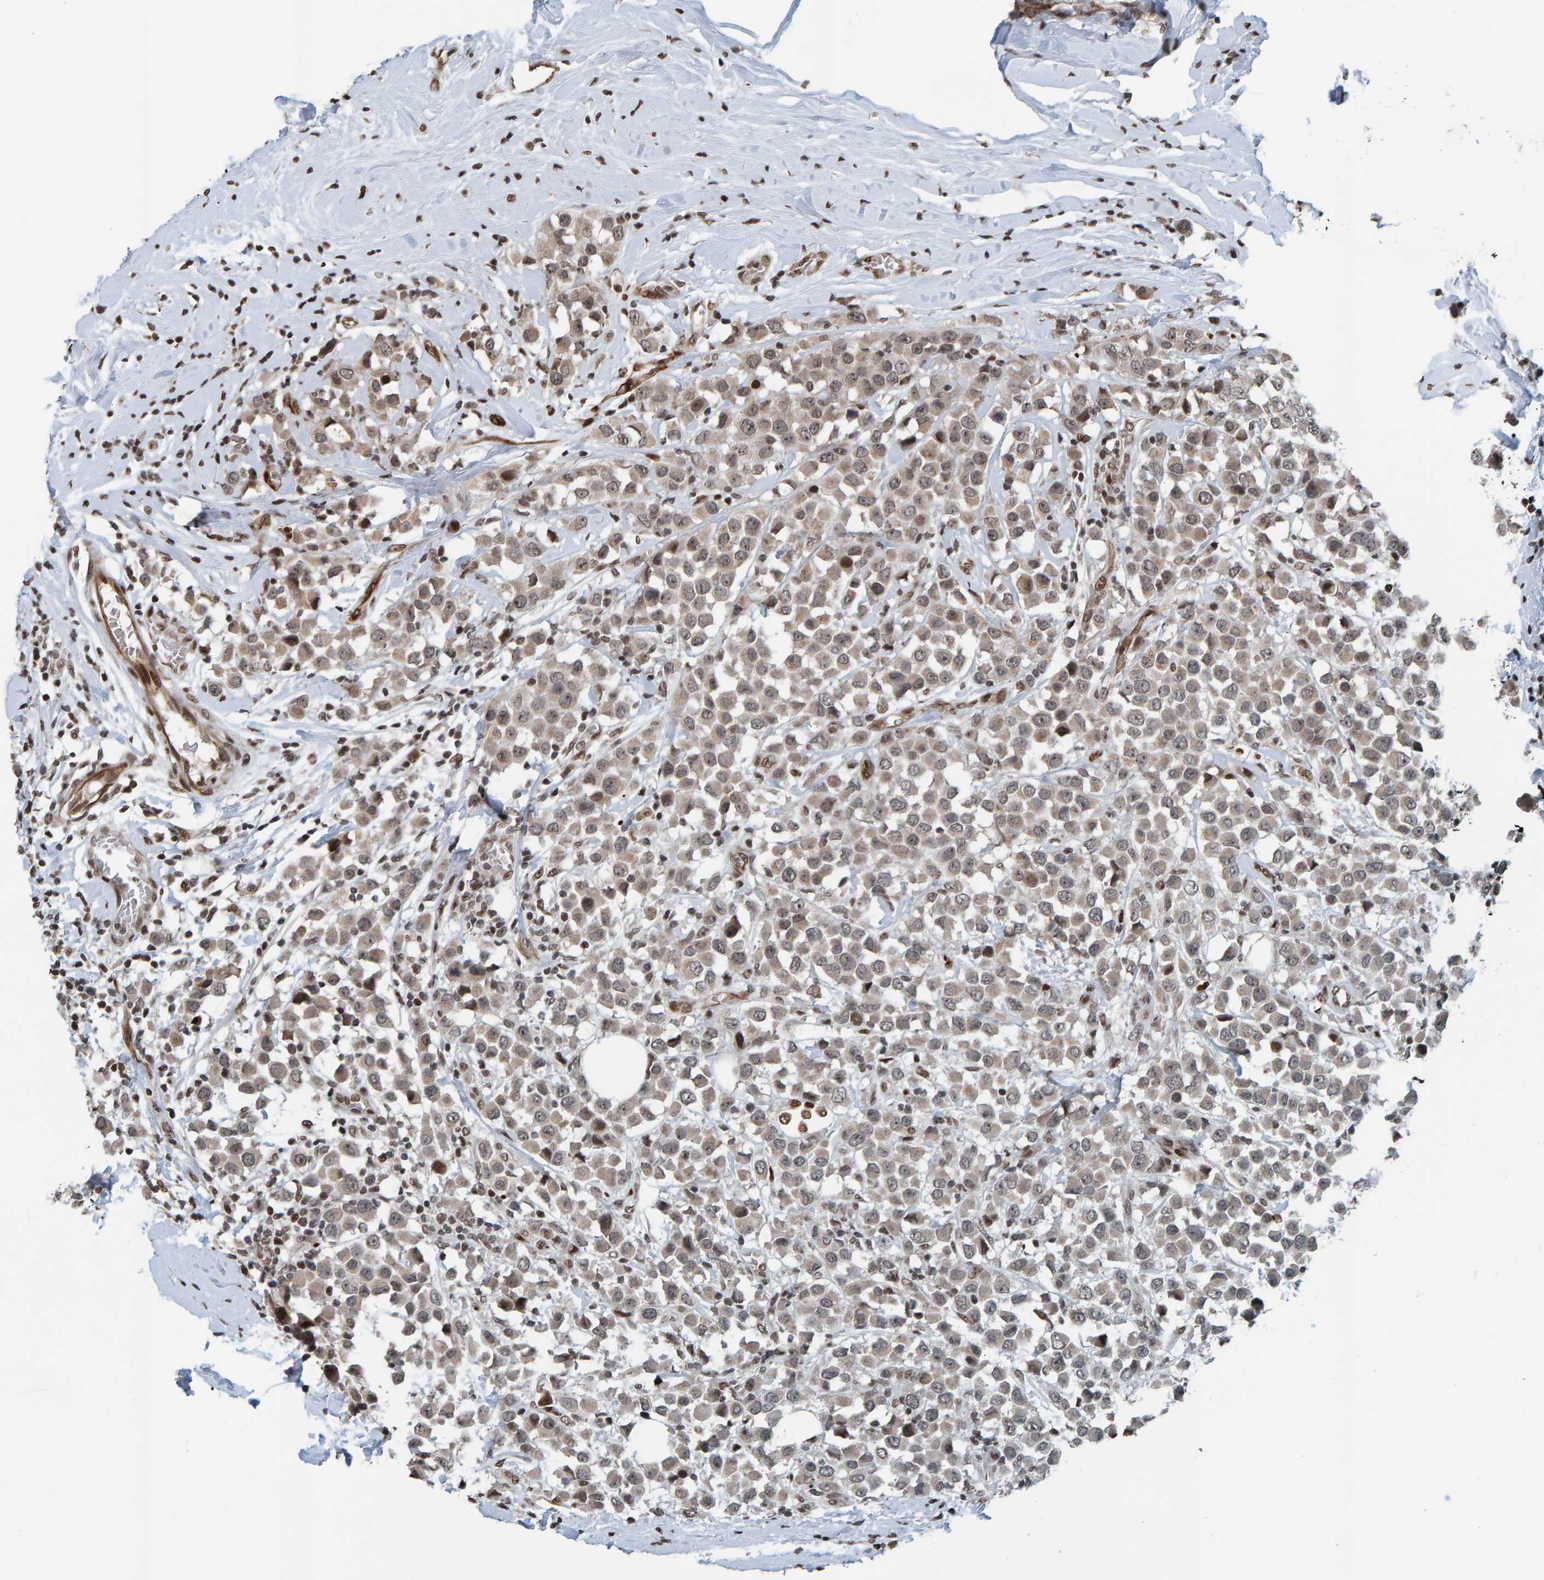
{"staining": {"intensity": "weak", "quantity": ">75%", "location": "cytoplasmic/membranous"}, "tissue": "breast cancer", "cell_type": "Tumor cells", "image_type": "cancer", "snomed": [{"axis": "morphology", "description": "Duct carcinoma"}, {"axis": "topography", "description": "Breast"}], "caption": "A low amount of weak cytoplasmic/membranous expression is seen in about >75% of tumor cells in breast cancer (invasive ductal carcinoma) tissue. Using DAB (3,3'-diaminobenzidine) (brown) and hematoxylin (blue) stains, captured at high magnification using brightfield microscopy.", "gene": "ZNF366", "patient": {"sex": "female", "age": 61}}